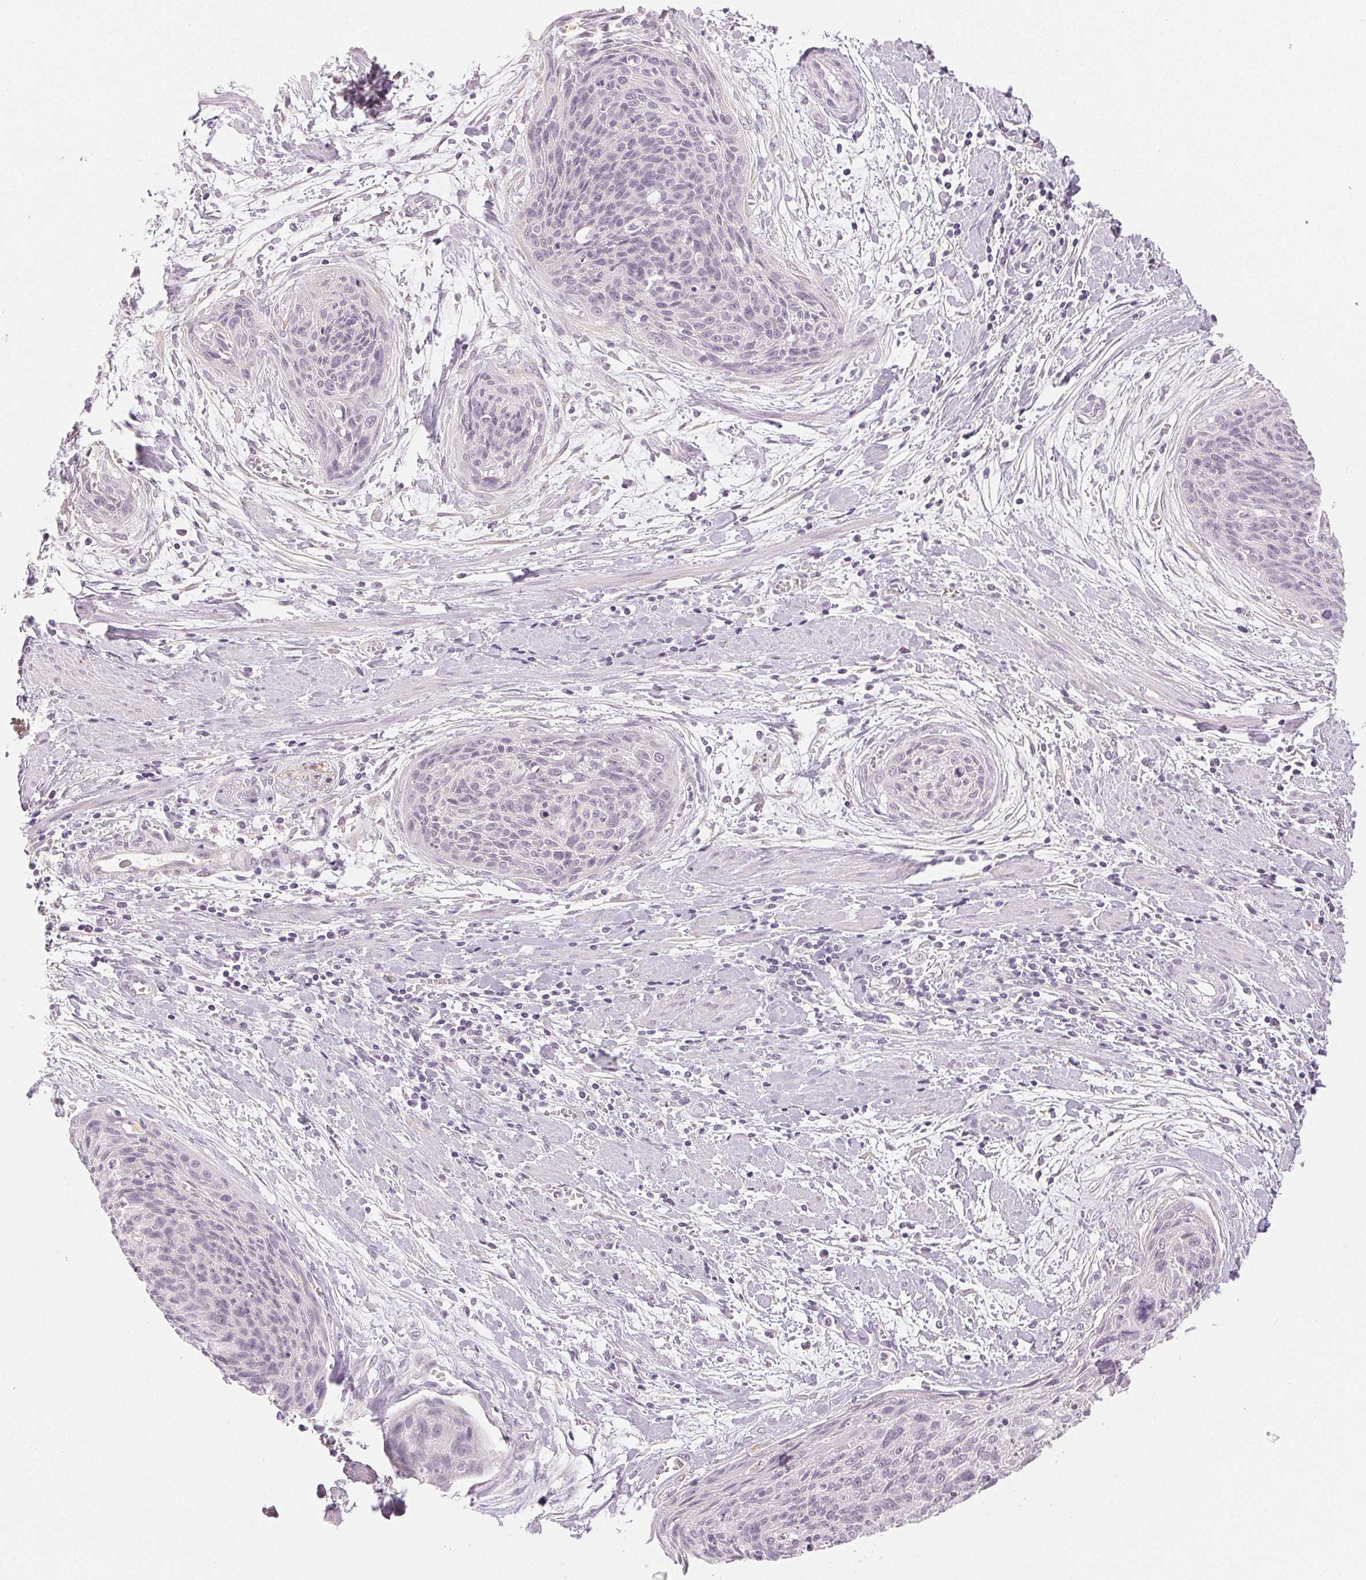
{"staining": {"intensity": "negative", "quantity": "none", "location": "none"}, "tissue": "cervical cancer", "cell_type": "Tumor cells", "image_type": "cancer", "snomed": [{"axis": "morphology", "description": "Squamous cell carcinoma, NOS"}, {"axis": "topography", "description": "Cervix"}], "caption": "High magnification brightfield microscopy of cervical squamous cell carcinoma stained with DAB (brown) and counterstained with hematoxylin (blue): tumor cells show no significant expression.", "gene": "MAP1LC3A", "patient": {"sex": "female", "age": 55}}